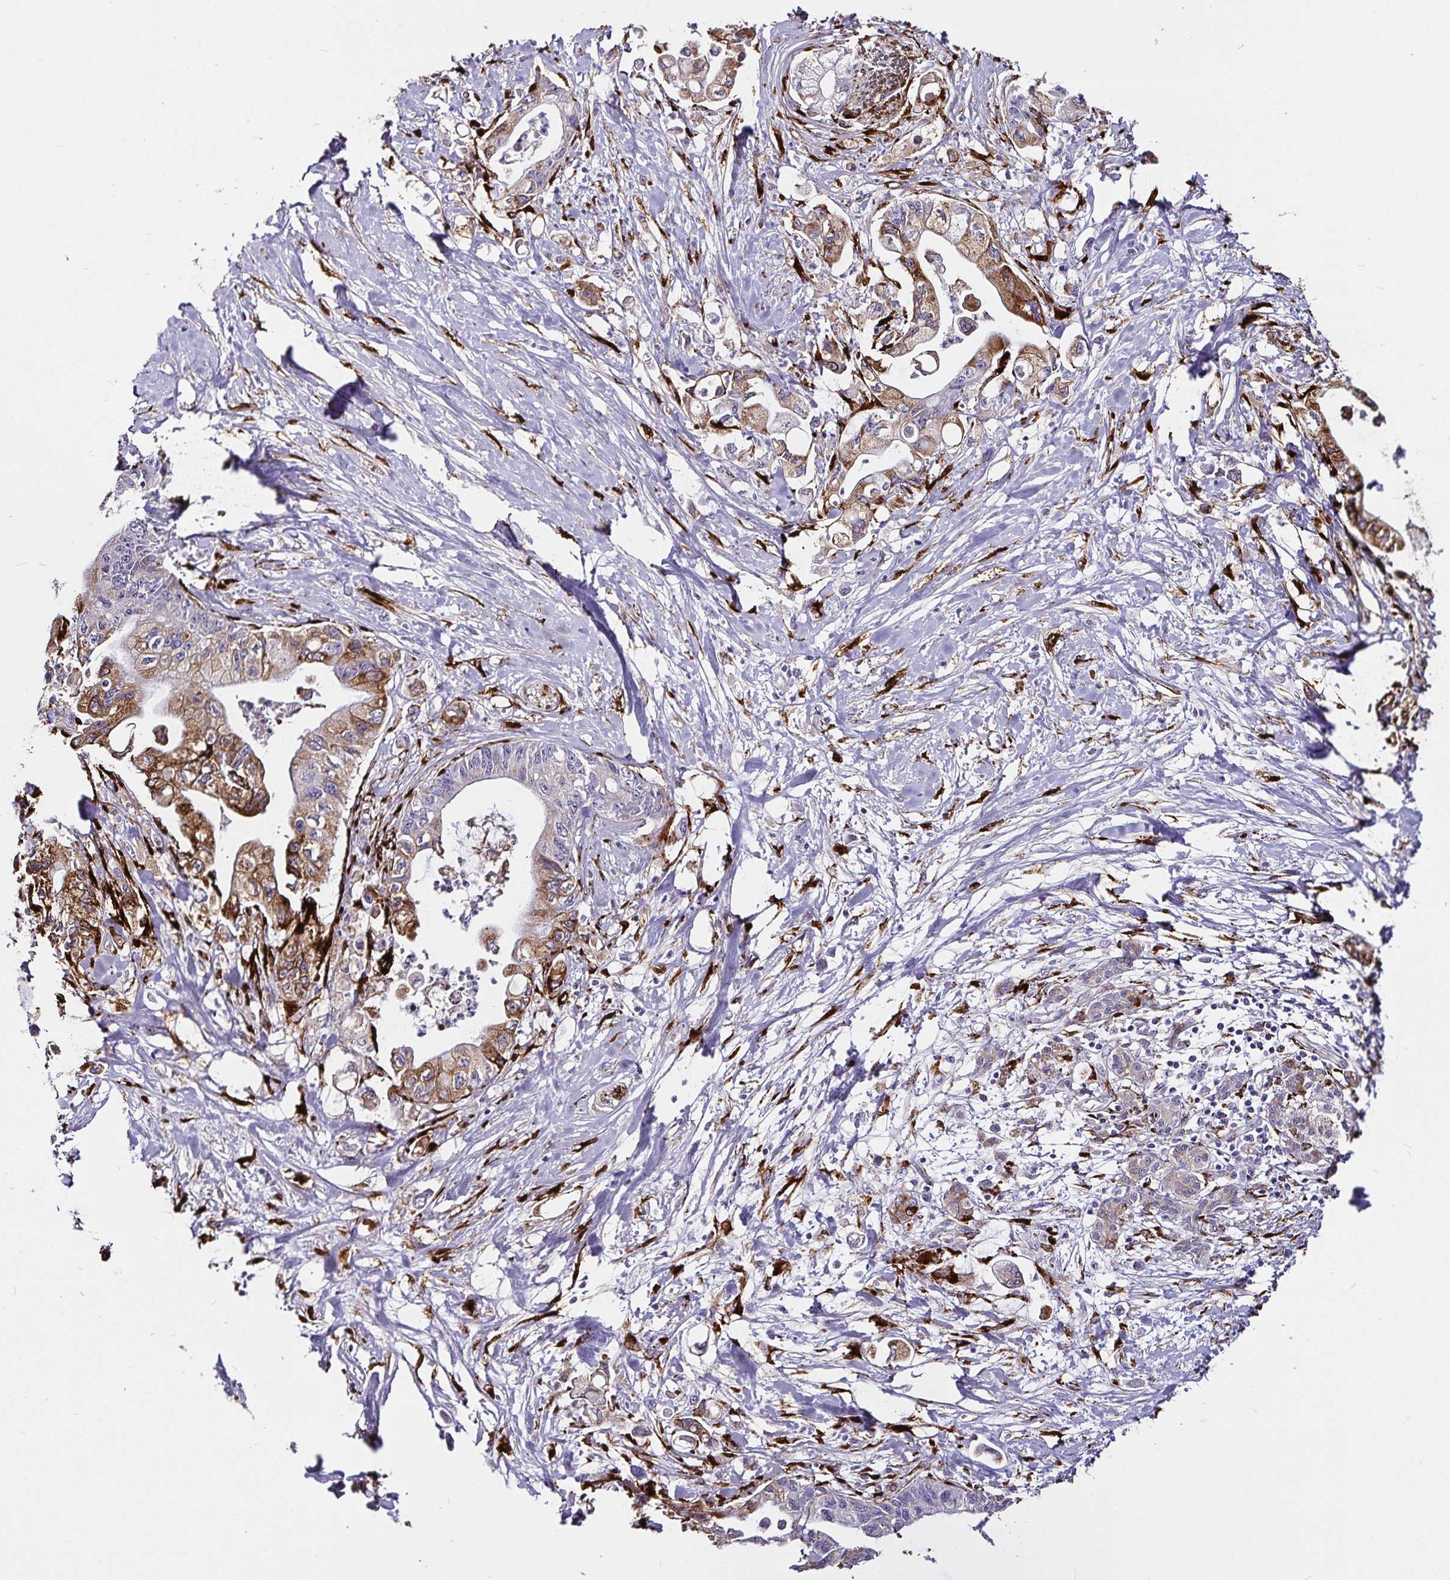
{"staining": {"intensity": "moderate", "quantity": "25%-75%", "location": "cytoplasmic/membranous"}, "tissue": "pancreatic cancer", "cell_type": "Tumor cells", "image_type": "cancer", "snomed": [{"axis": "morphology", "description": "Adenocarcinoma, NOS"}, {"axis": "topography", "description": "Pancreas"}], "caption": "Immunohistochemistry (IHC) of adenocarcinoma (pancreatic) shows medium levels of moderate cytoplasmic/membranous positivity in about 25%-75% of tumor cells.", "gene": "P4HA2", "patient": {"sex": "male", "age": 61}}